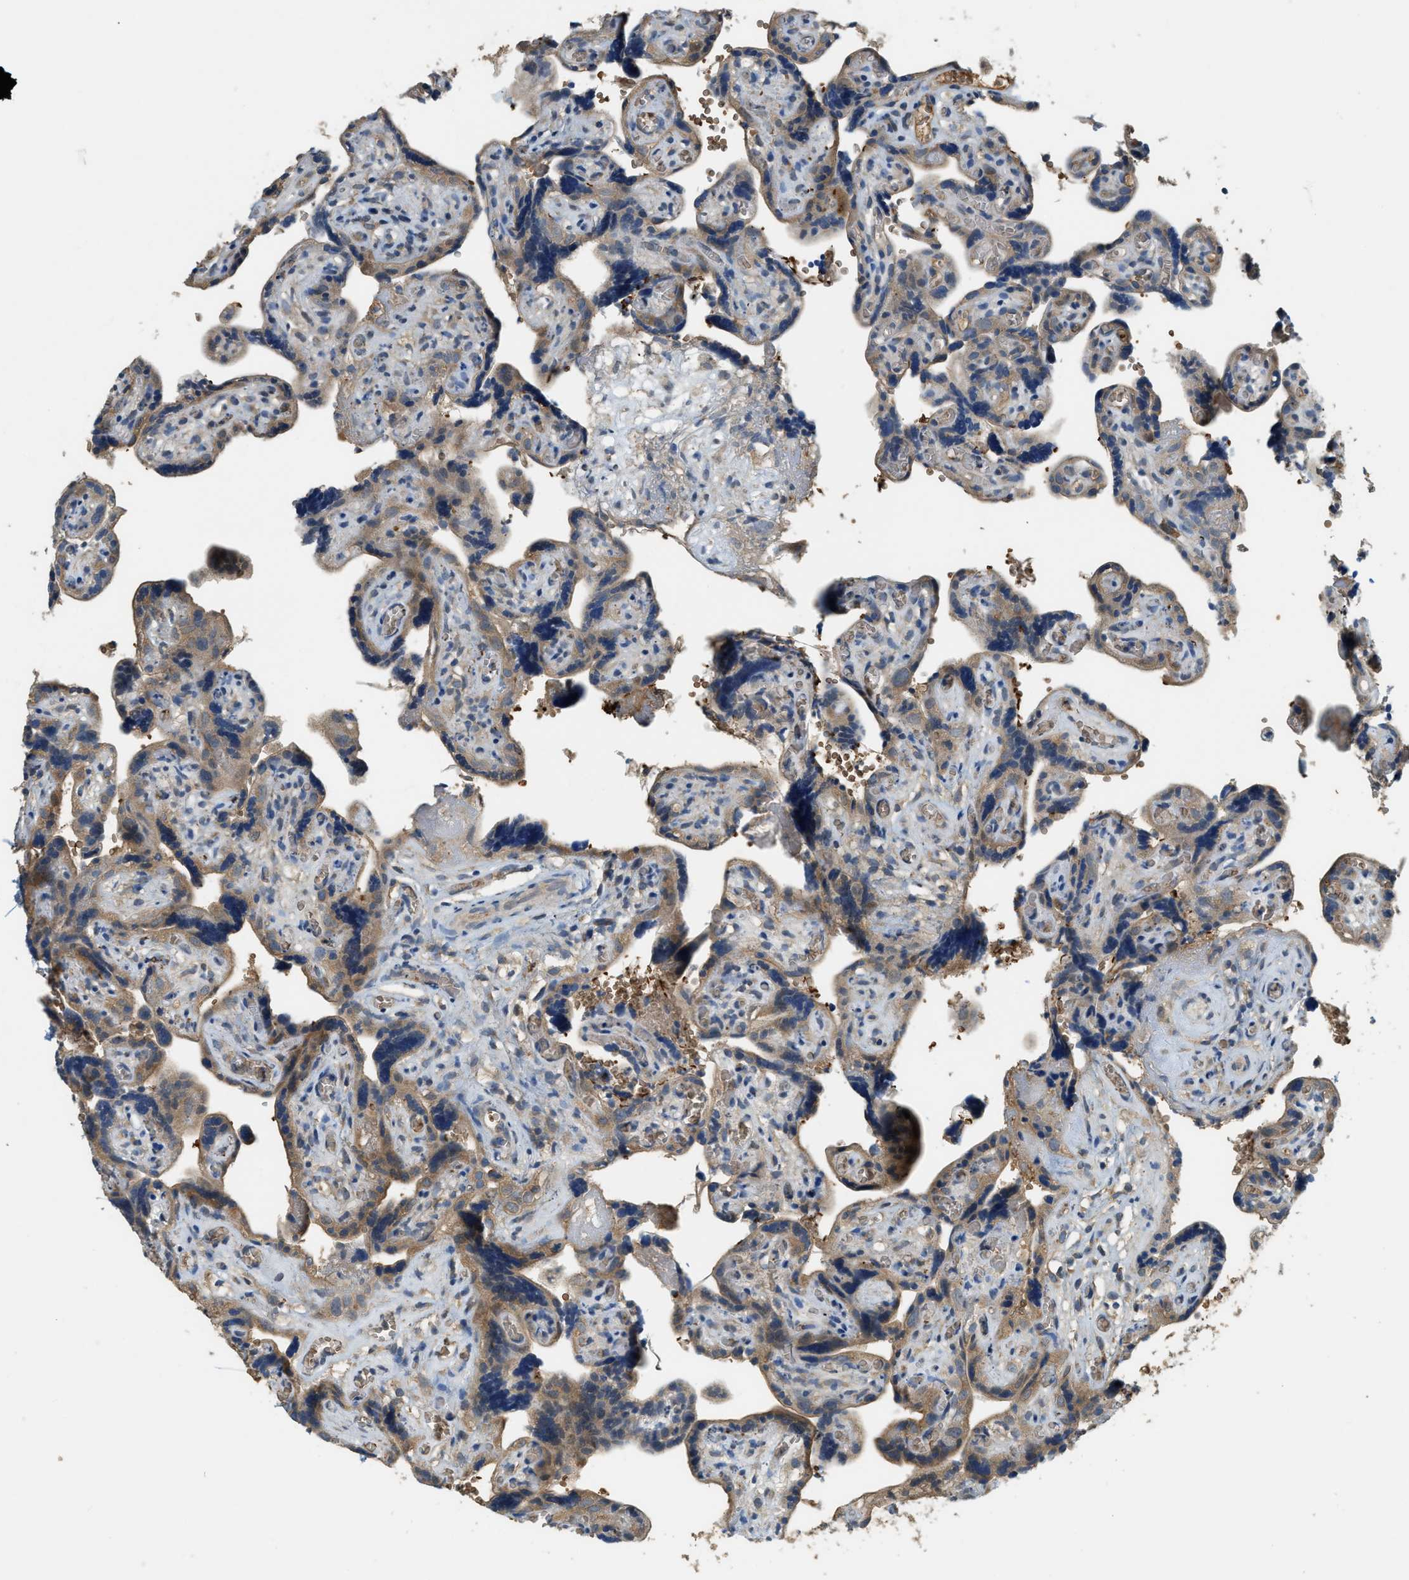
{"staining": {"intensity": "moderate", "quantity": ">75%", "location": "cytoplasmic/membranous"}, "tissue": "placenta", "cell_type": "Decidual cells", "image_type": "normal", "snomed": [{"axis": "morphology", "description": "Normal tissue, NOS"}, {"axis": "topography", "description": "Placenta"}], "caption": "Protein expression by immunohistochemistry (IHC) shows moderate cytoplasmic/membranous staining in about >75% of decidual cells in unremarkable placenta.", "gene": "CFLAR", "patient": {"sex": "female", "age": 30}}